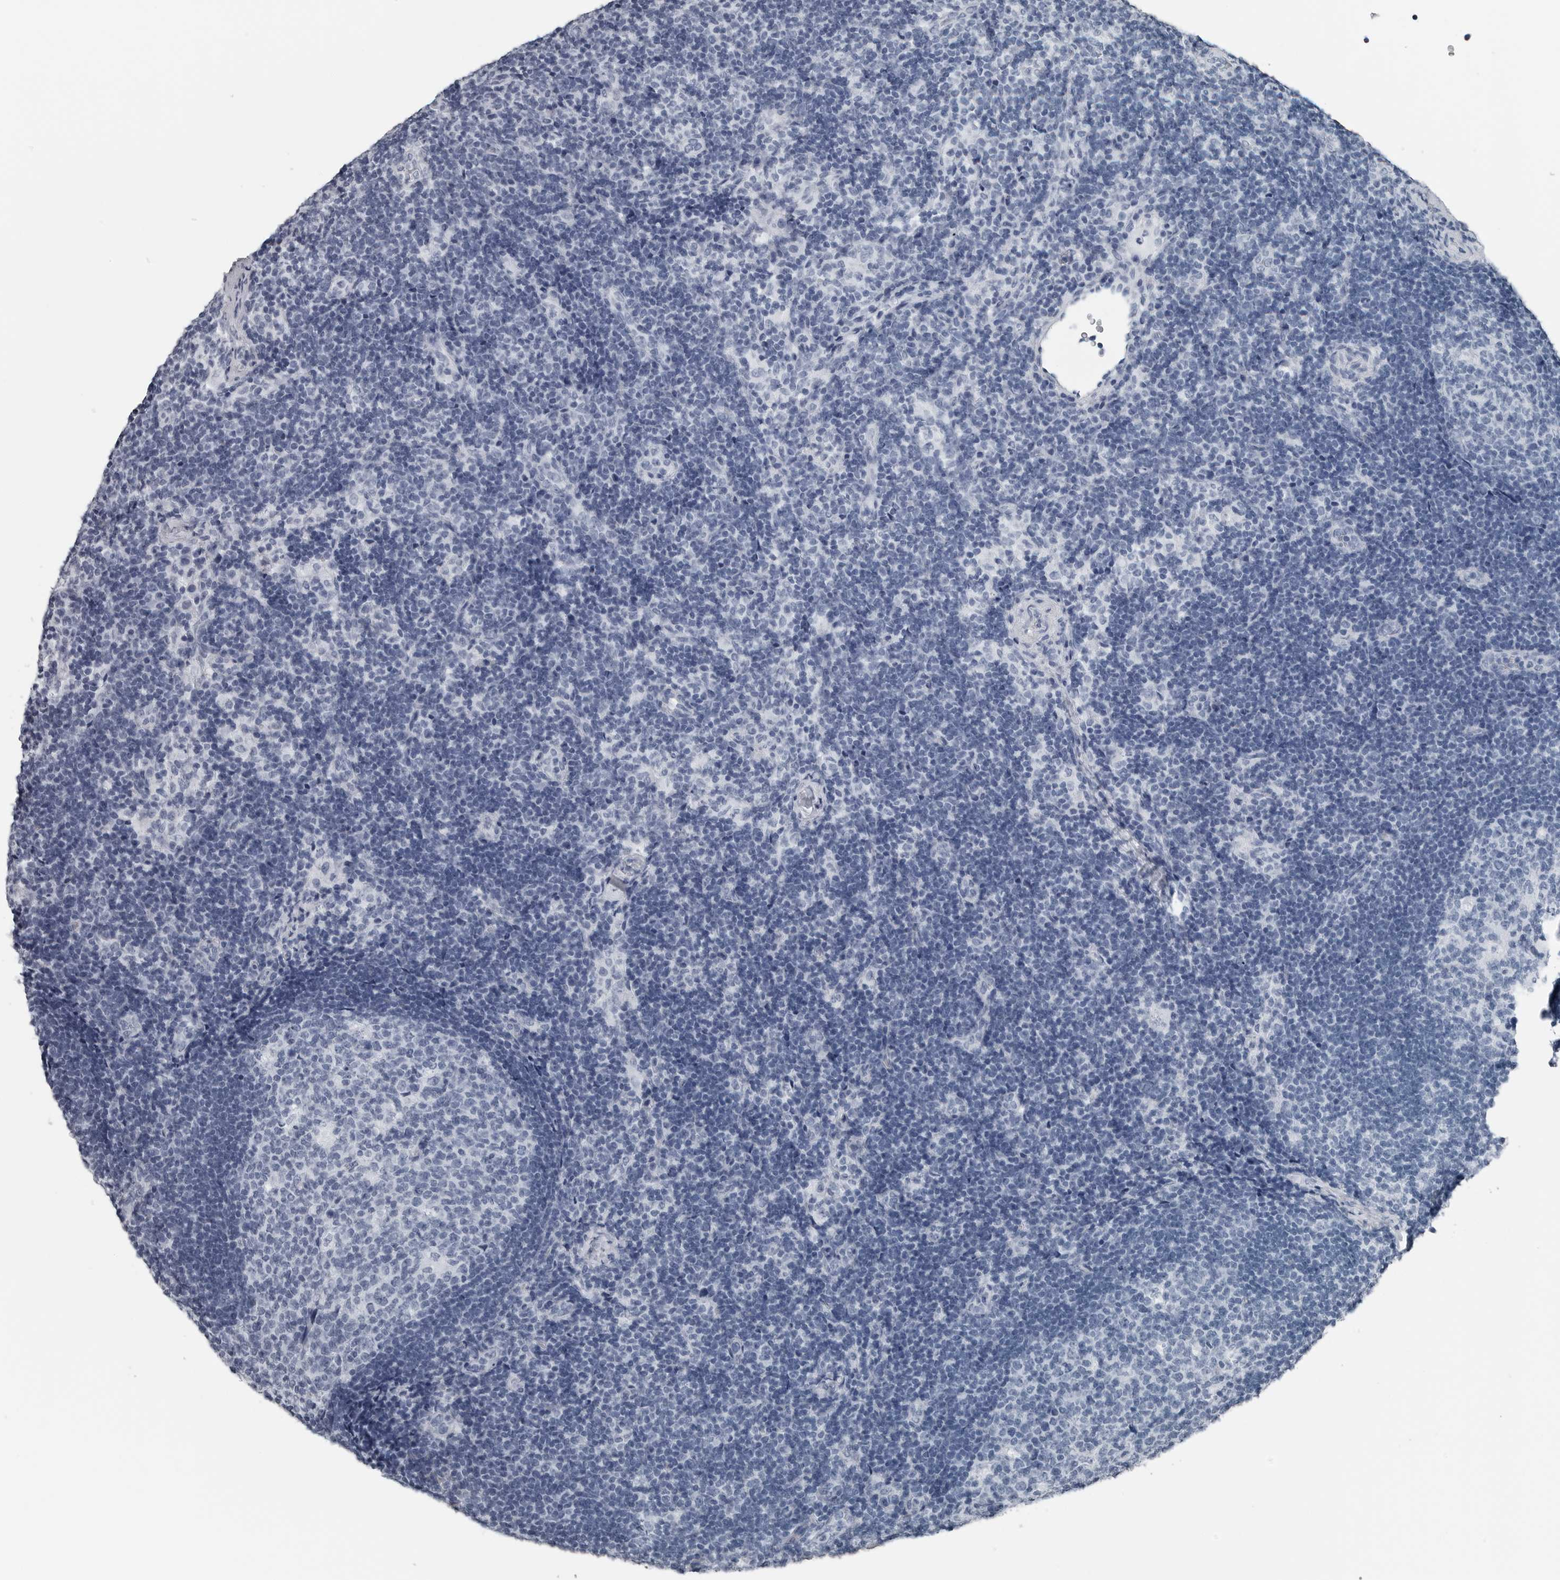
{"staining": {"intensity": "negative", "quantity": "none", "location": "none"}, "tissue": "lymph node", "cell_type": "Germinal center cells", "image_type": "normal", "snomed": [{"axis": "morphology", "description": "Normal tissue, NOS"}, {"axis": "topography", "description": "Lymph node"}], "caption": "Immunohistochemistry photomicrograph of normal lymph node: human lymph node stained with DAB displays no significant protein positivity in germinal center cells. The staining was performed using DAB to visualize the protein expression in brown, while the nuclei were stained in blue with hematoxylin (Magnification: 20x).", "gene": "SPINK1", "patient": {"sex": "female", "age": 22}}